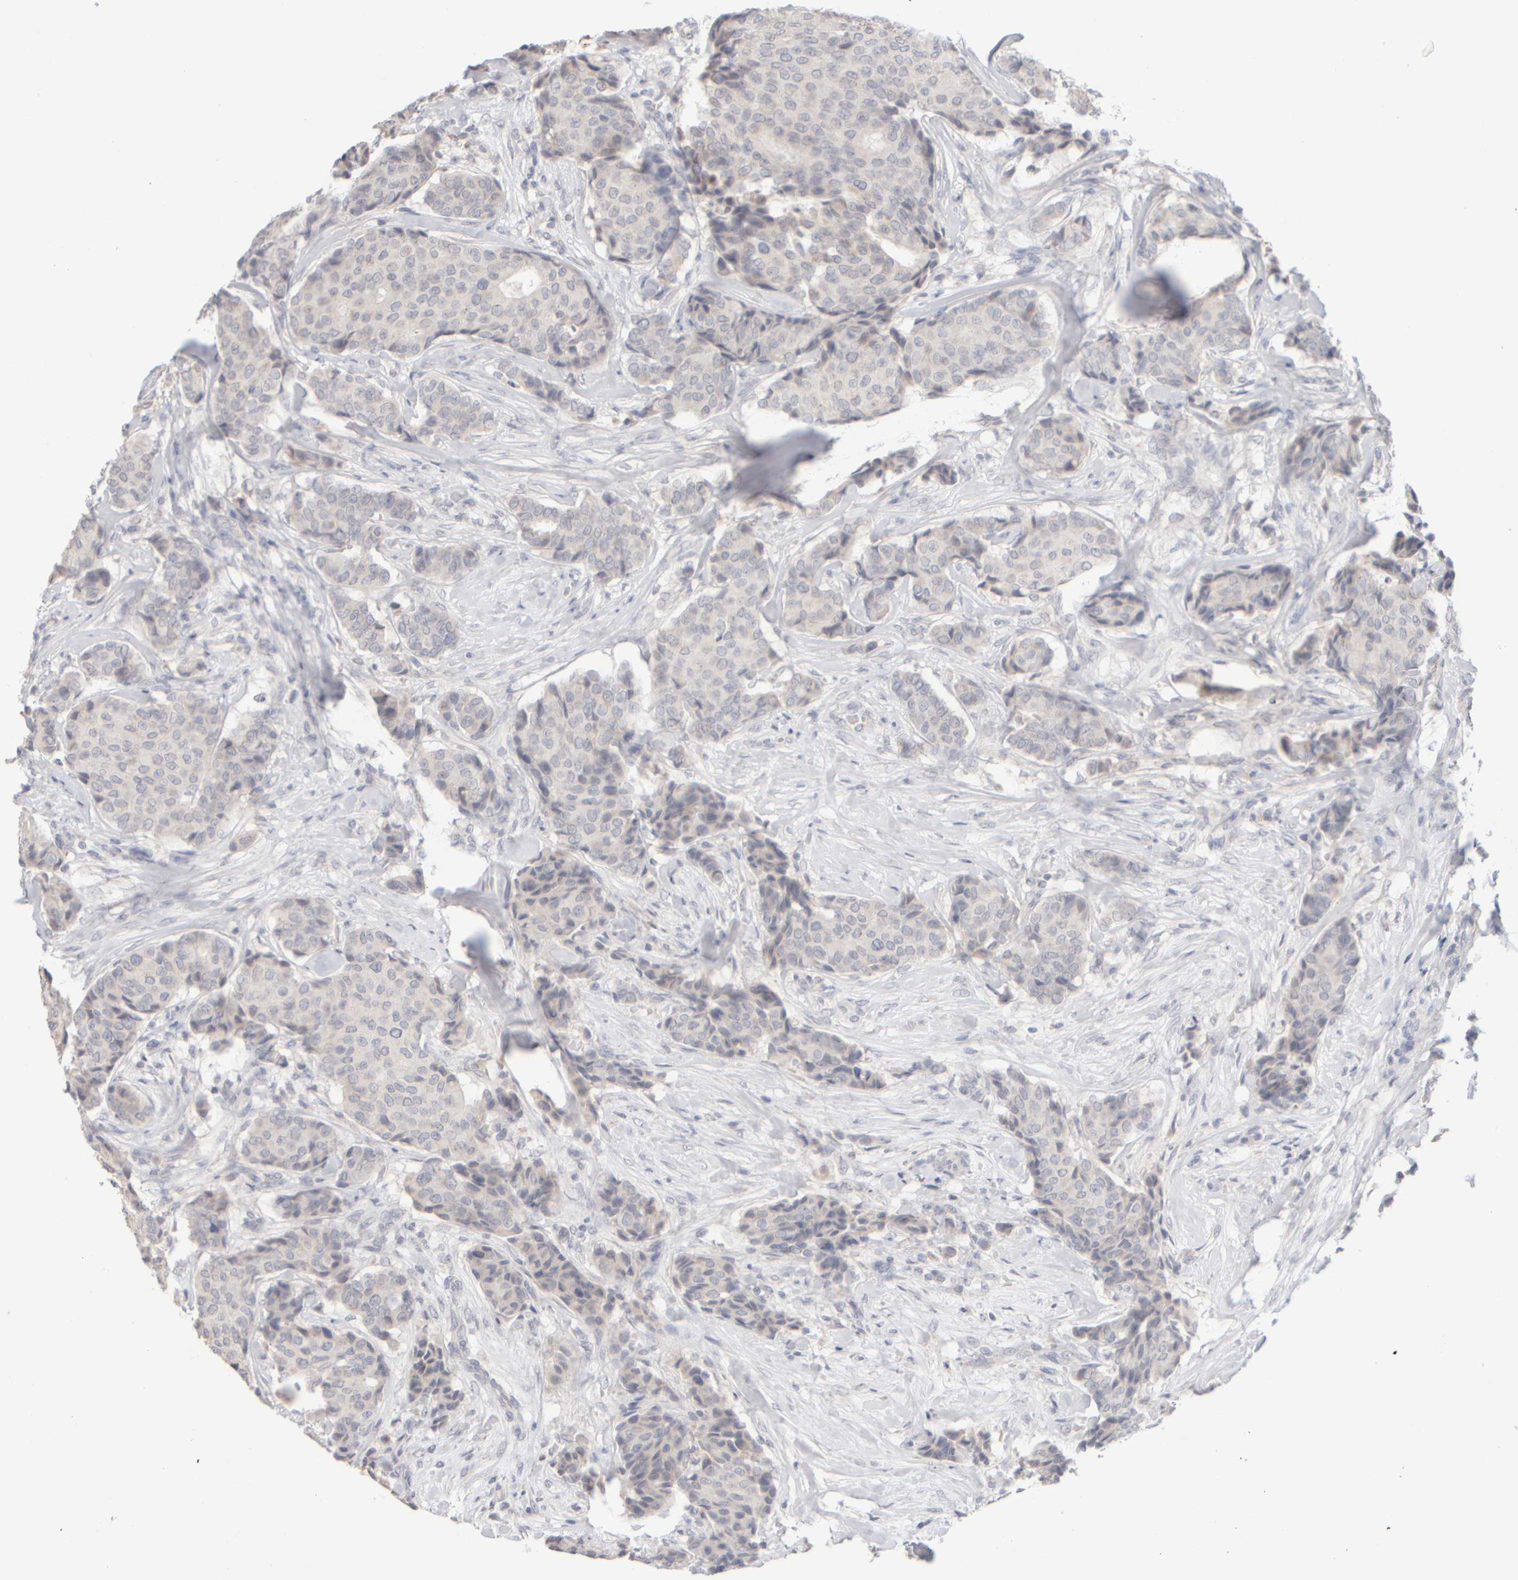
{"staining": {"intensity": "negative", "quantity": "none", "location": "none"}, "tissue": "breast cancer", "cell_type": "Tumor cells", "image_type": "cancer", "snomed": [{"axis": "morphology", "description": "Duct carcinoma"}, {"axis": "topography", "description": "Breast"}], "caption": "The immunohistochemistry image has no significant expression in tumor cells of breast cancer tissue.", "gene": "ZNF112", "patient": {"sex": "female", "age": 75}}